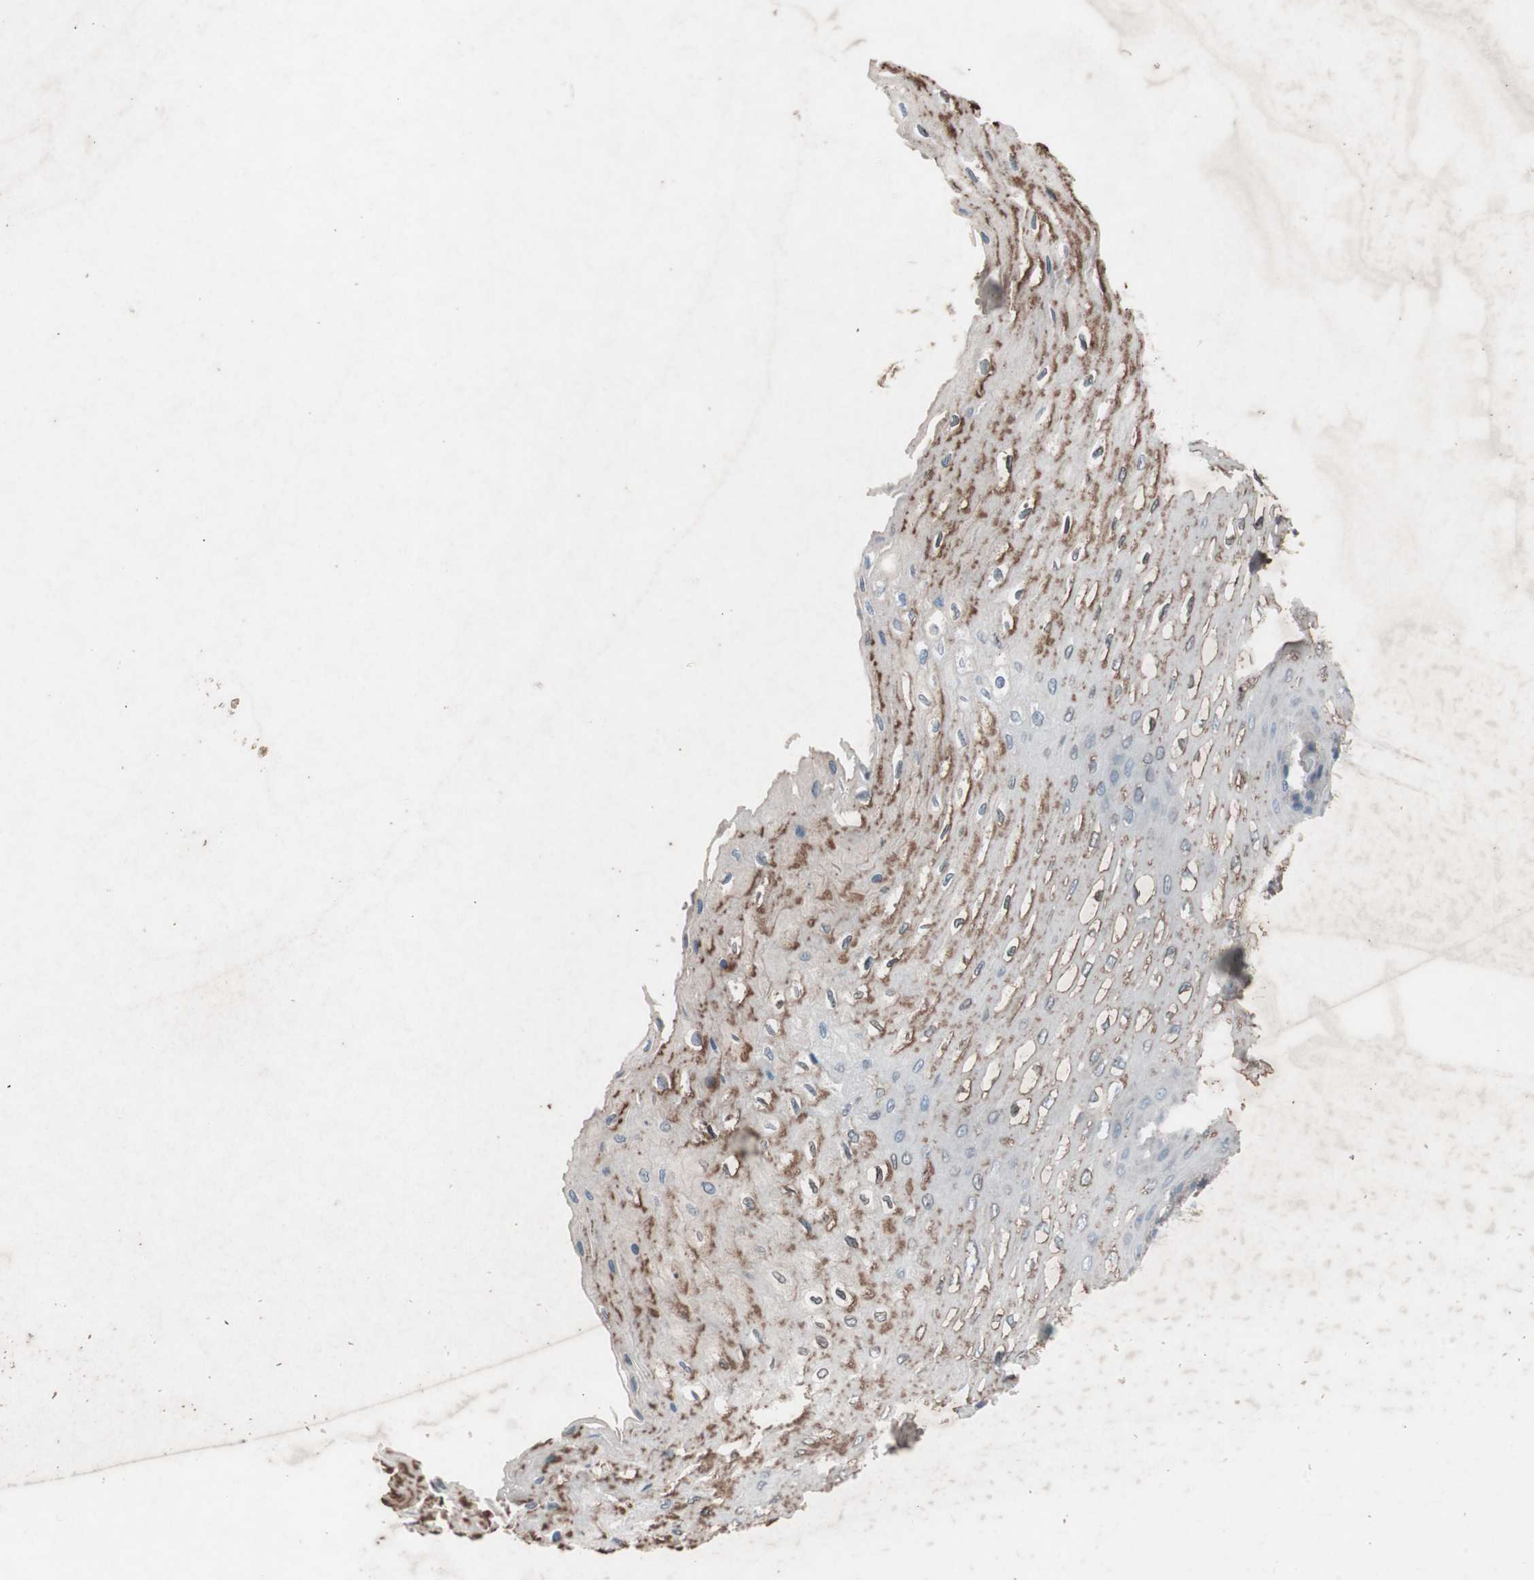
{"staining": {"intensity": "moderate", "quantity": "25%-75%", "location": "cytoplasmic/membranous"}, "tissue": "esophagus", "cell_type": "Squamous epithelial cells", "image_type": "normal", "snomed": [{"axis": "morphology", "description": "Normal tissue, NOS"}, {"axis": "topography", "description": "Esophagus"}], "caption": "High-magnification brightfield microscopy of unremarkable esophagus stained with DAB (brown) and counterstained with hematoxylin (blue). squamous epithelial cells exhibit moderate cytoplasmic/membranous positivity is present in approximately25%-75% of cells. The protein is shown in brown color, while the nuclei are stained blue.", "gene": "GRB7", "patient": {"sex": "female", "age": 72}}